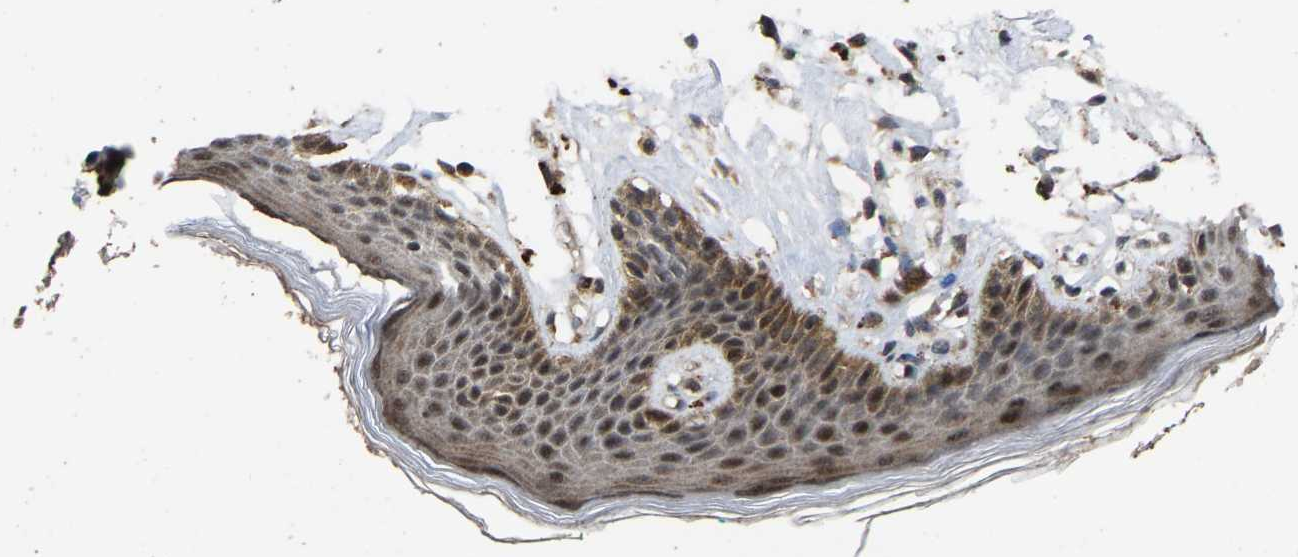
{"staining": {"intensity": "moderate", "quantity": "25%-75%", "location": "cytoplasmic/membranous,nuclear"}, "tissue": "skin", "cell_type": "Epidermal cells", "image_type": "normal", "snomed": [{"axis": "morphology", "description": "Normal tissue, NOS"}, {"axis": "topography", "description": "Vulva"}], "caption": "Protein analysis of unremarkable skin shows moderate cytoplasmic/membranous,nuclear expression in about 25%-75% of epidermal cells.", "gene": "HAUS6", "patient": {"sex": "female", "age": 66}}